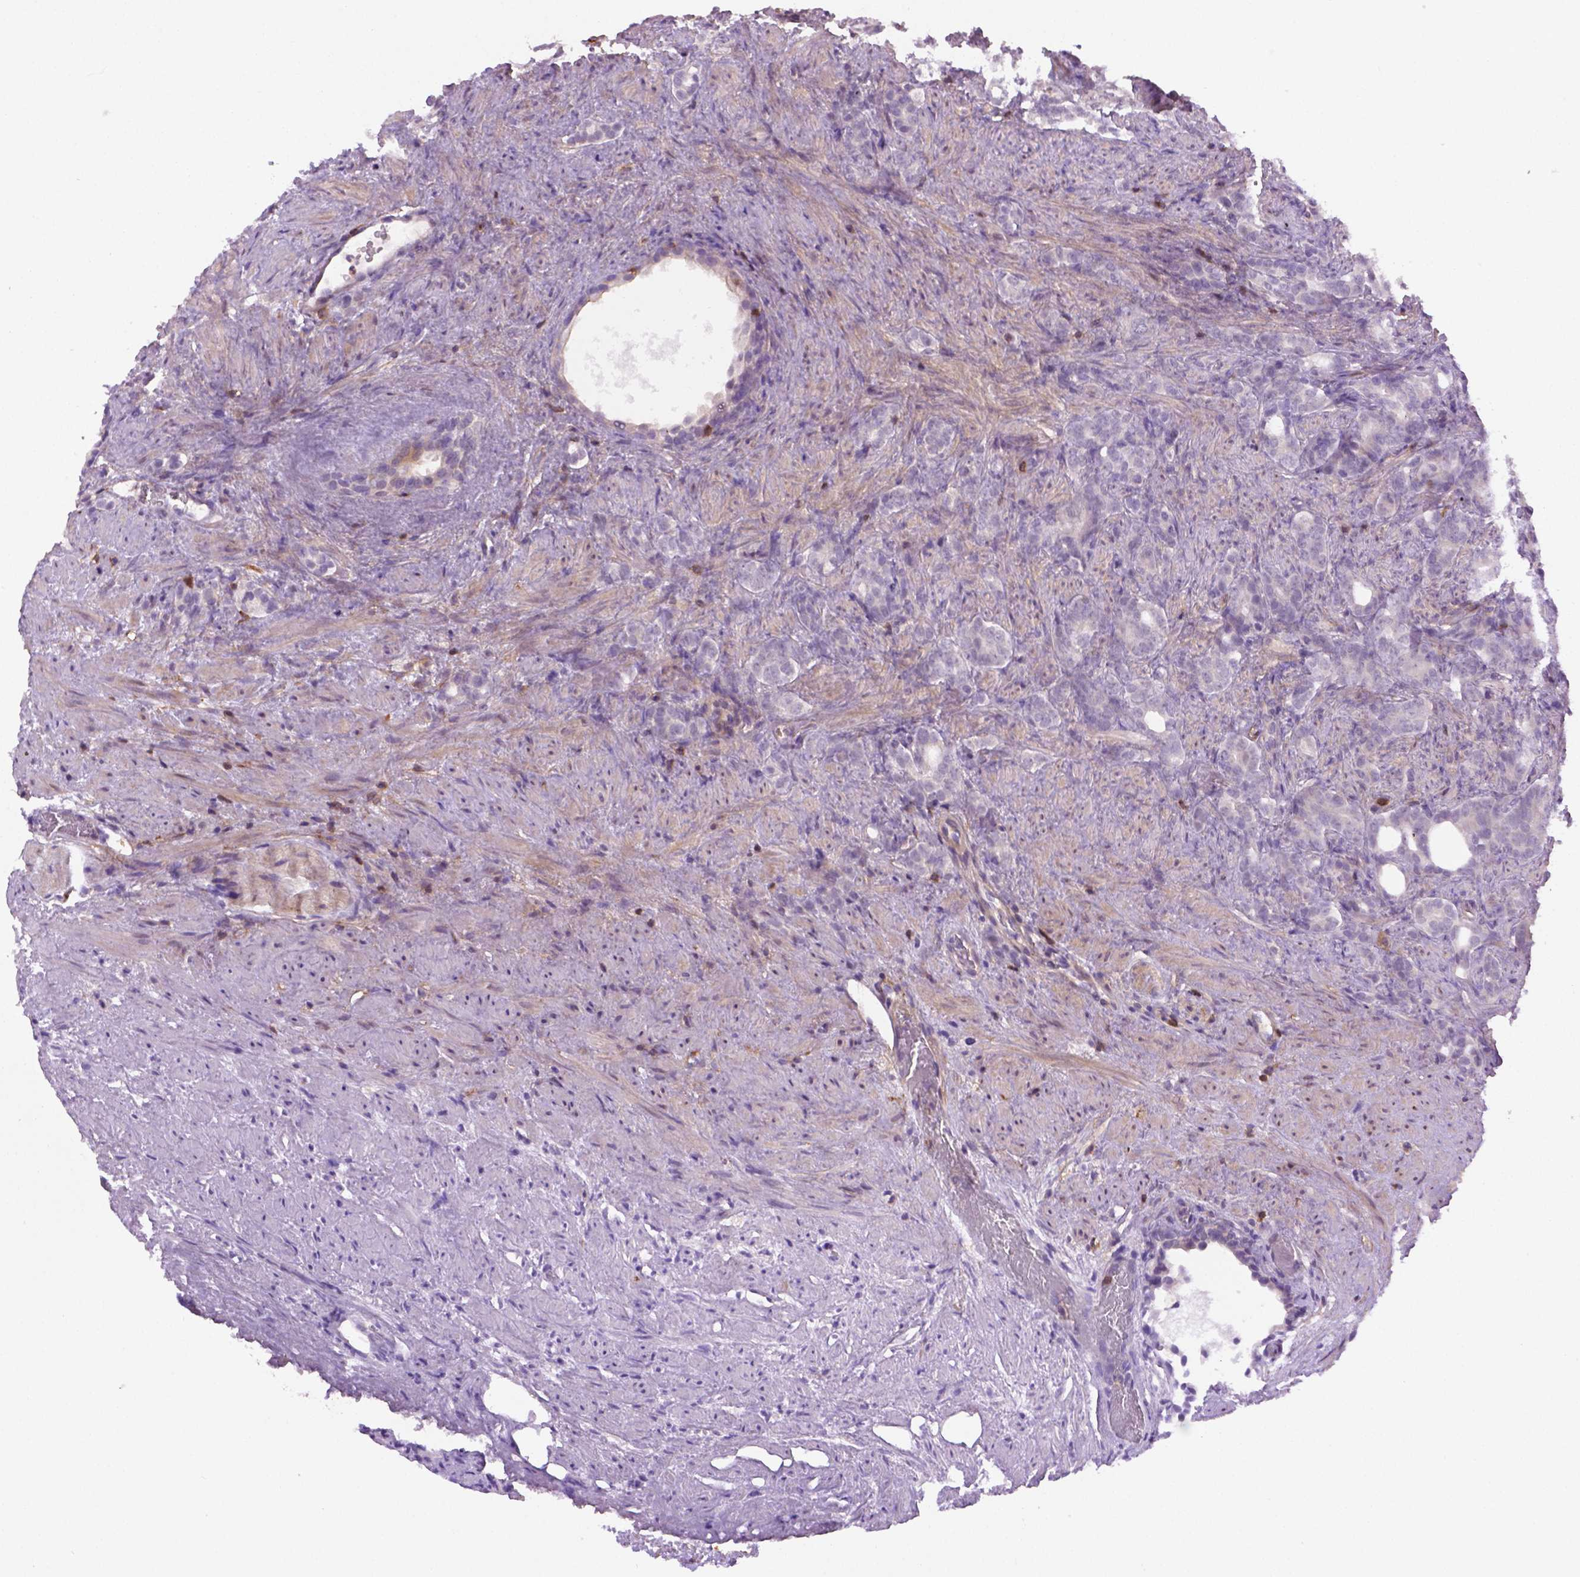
{"staining": {"intensity": "negative", "quantity": "none", "location": "none"}, "tissue": "prostate cancer", "cell_type": "Tumor cells", "image_type": "cancer", "snomed": [{"axis": "morphology", "description": "Adenocarcinoma, High grade"}, {"axis": "topography", "description": "Prostate"}], "caption": "Immunohistochemistry (IHC) photomicrograph of prostate cancer (adenocarcinoma (high-grade)) stained for a protein (brown), which exhibits no staining in tumor cells.", "gene": "ACAD10", "patient": {"sex": "male", "age": 84}}